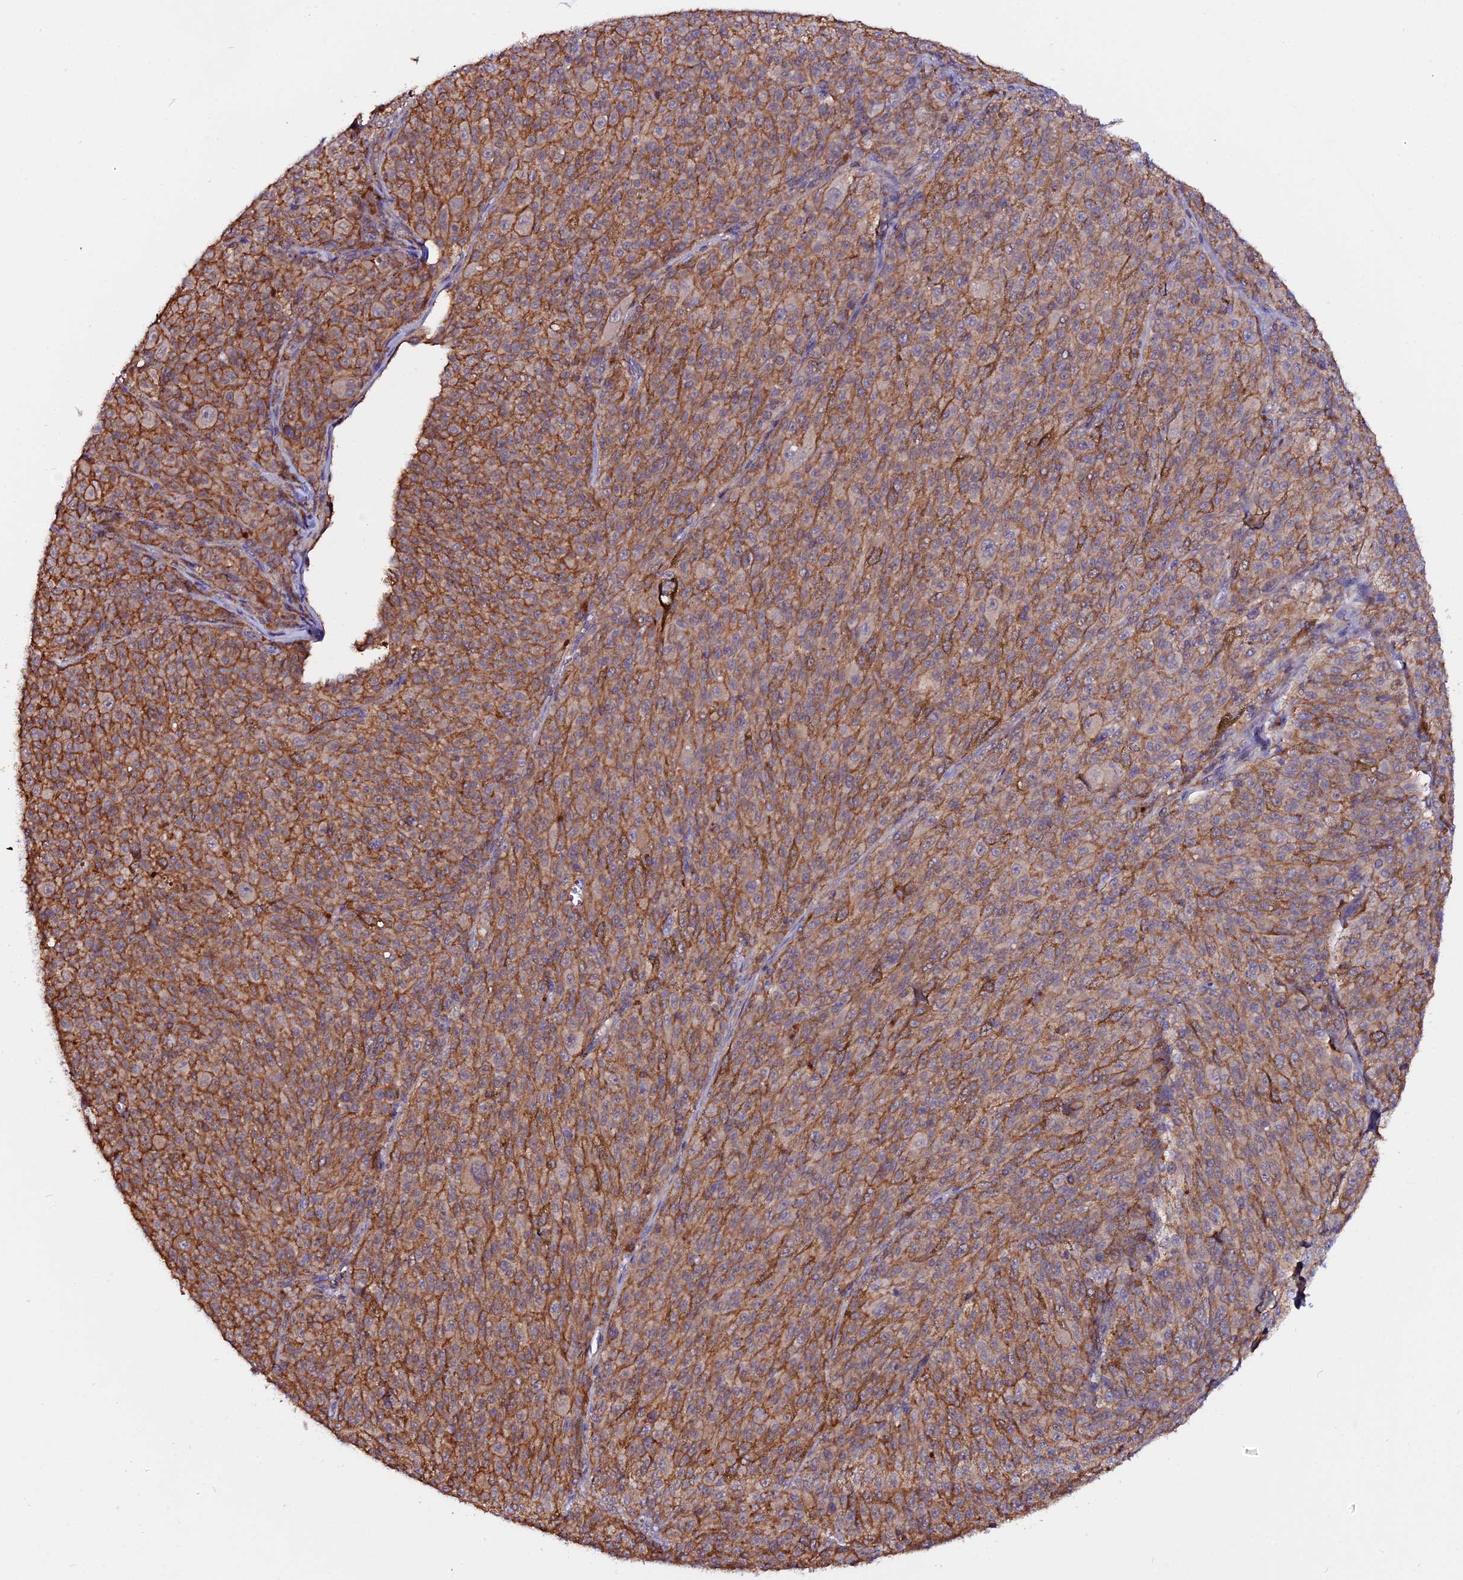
{"staining": {"intensity": "moderate", "quantity": ">75%", "location": "cytoplasmic/membranous"}, "tissue": "melanoma", "cell_type": "Tumor cells", "image_type": "cancer", "snomed": [{"axis": "morphology", "description": "Malignant melanoma, NOS"}, {"axis": "topography", "description": "Skin"}], "caption": "Protein staining displays moderate cytoplasmic/membranous positivity in approximately >75% of tumor cells in melanoma.", "gene": "USP17L15", "patient": {"sex": "female", "age": 52}}